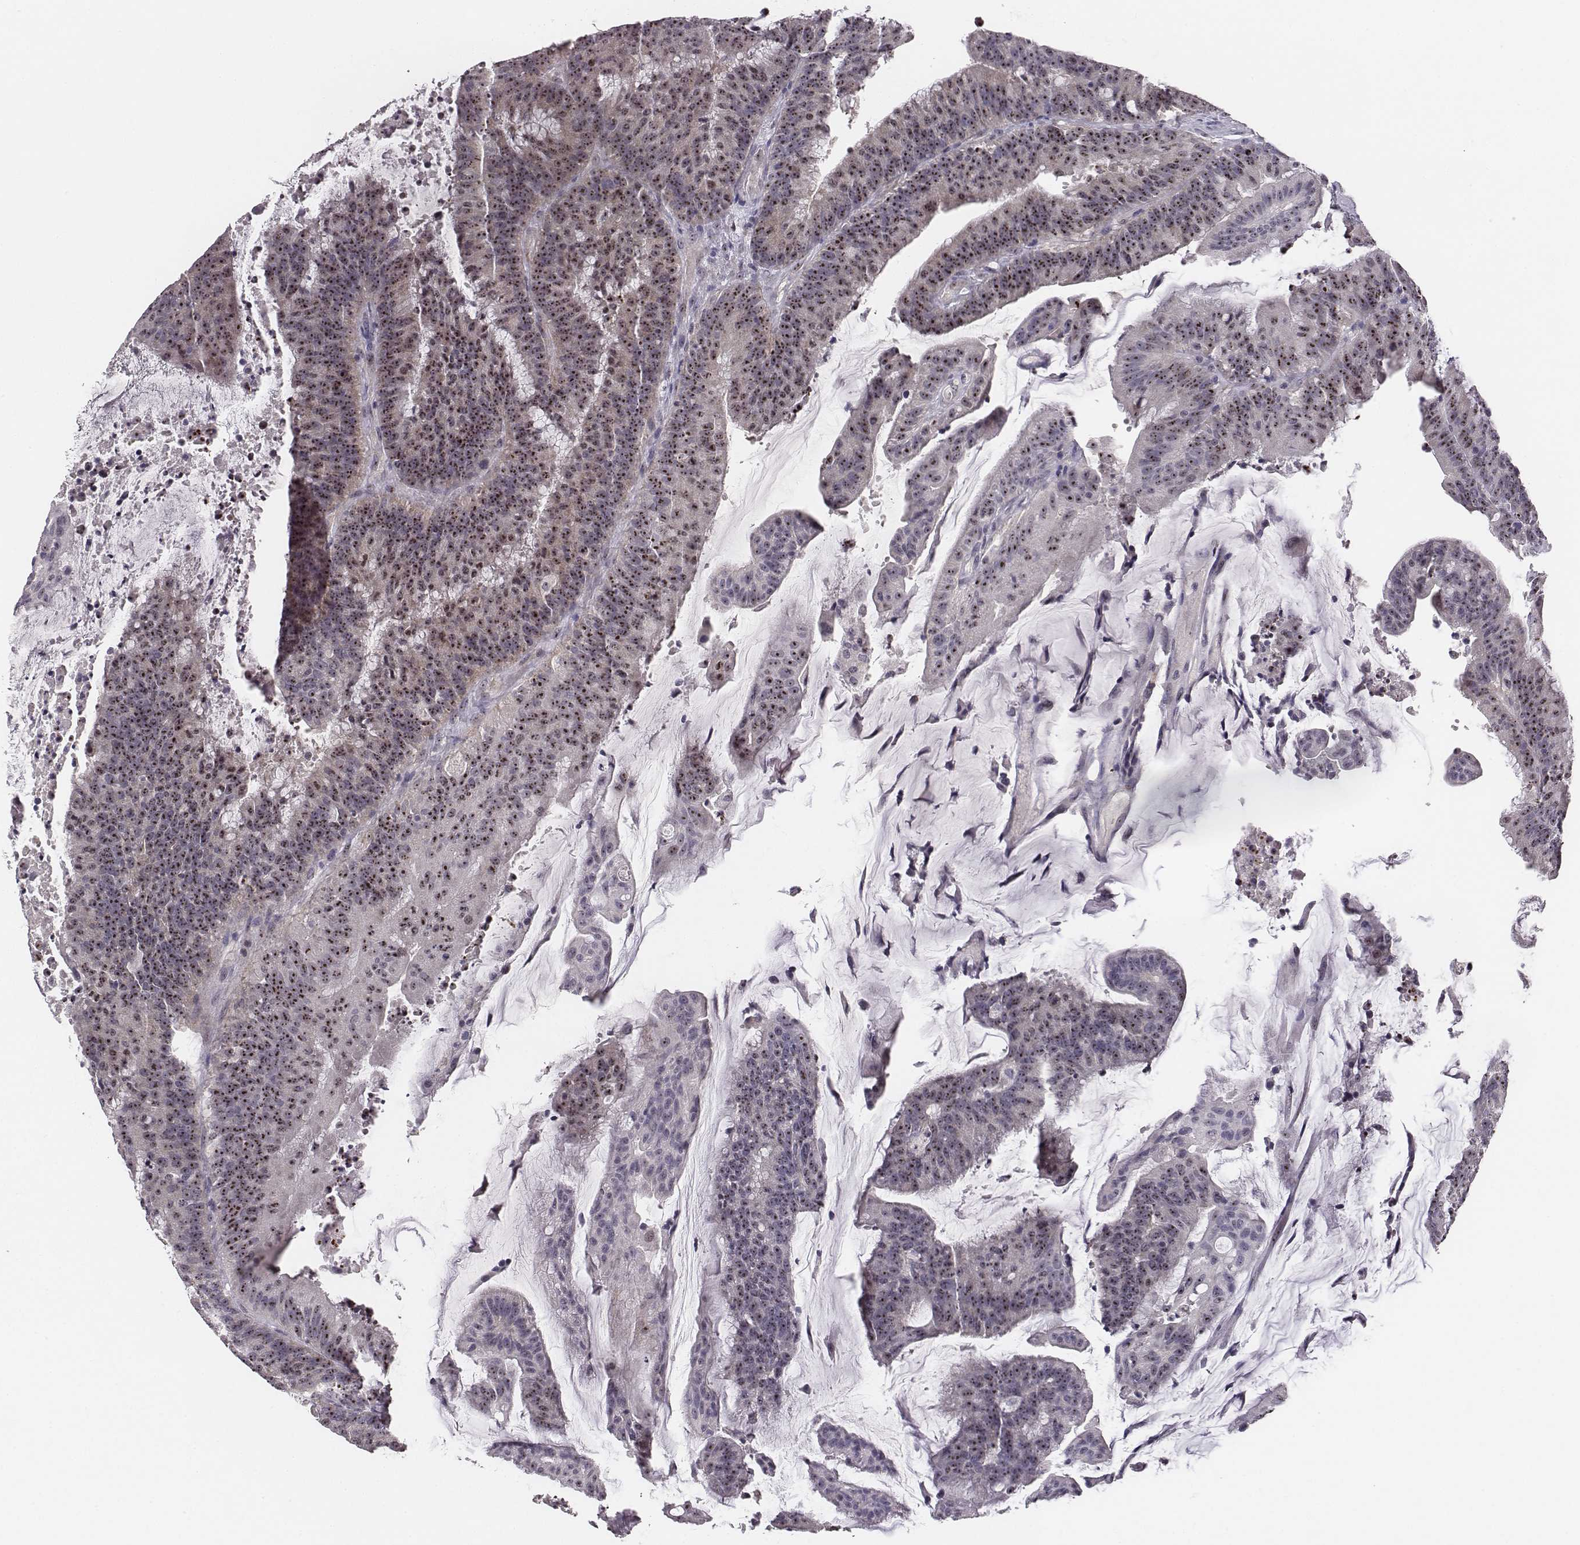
{"staining": {"intensity": "strong", "quantity": ">75%", "location": "nuclear"}, "tissue": "colorectal cancer", "cell_type": "Tumor cells", "image_type": "cancer", "snomed": [{"axis": "morphology", "description": "Adenocarcinoma, NOS"}, {"axis": "topography", "description": "Colon"}], "caption": "There is high levels of strong nuclear expression in tumor cells of colorectal adenocarcinoma, as demonstrated by immunohistochemical staining (brown color).", "gene": "NIFK", "patient": {"sex": "female", "age": 78}}